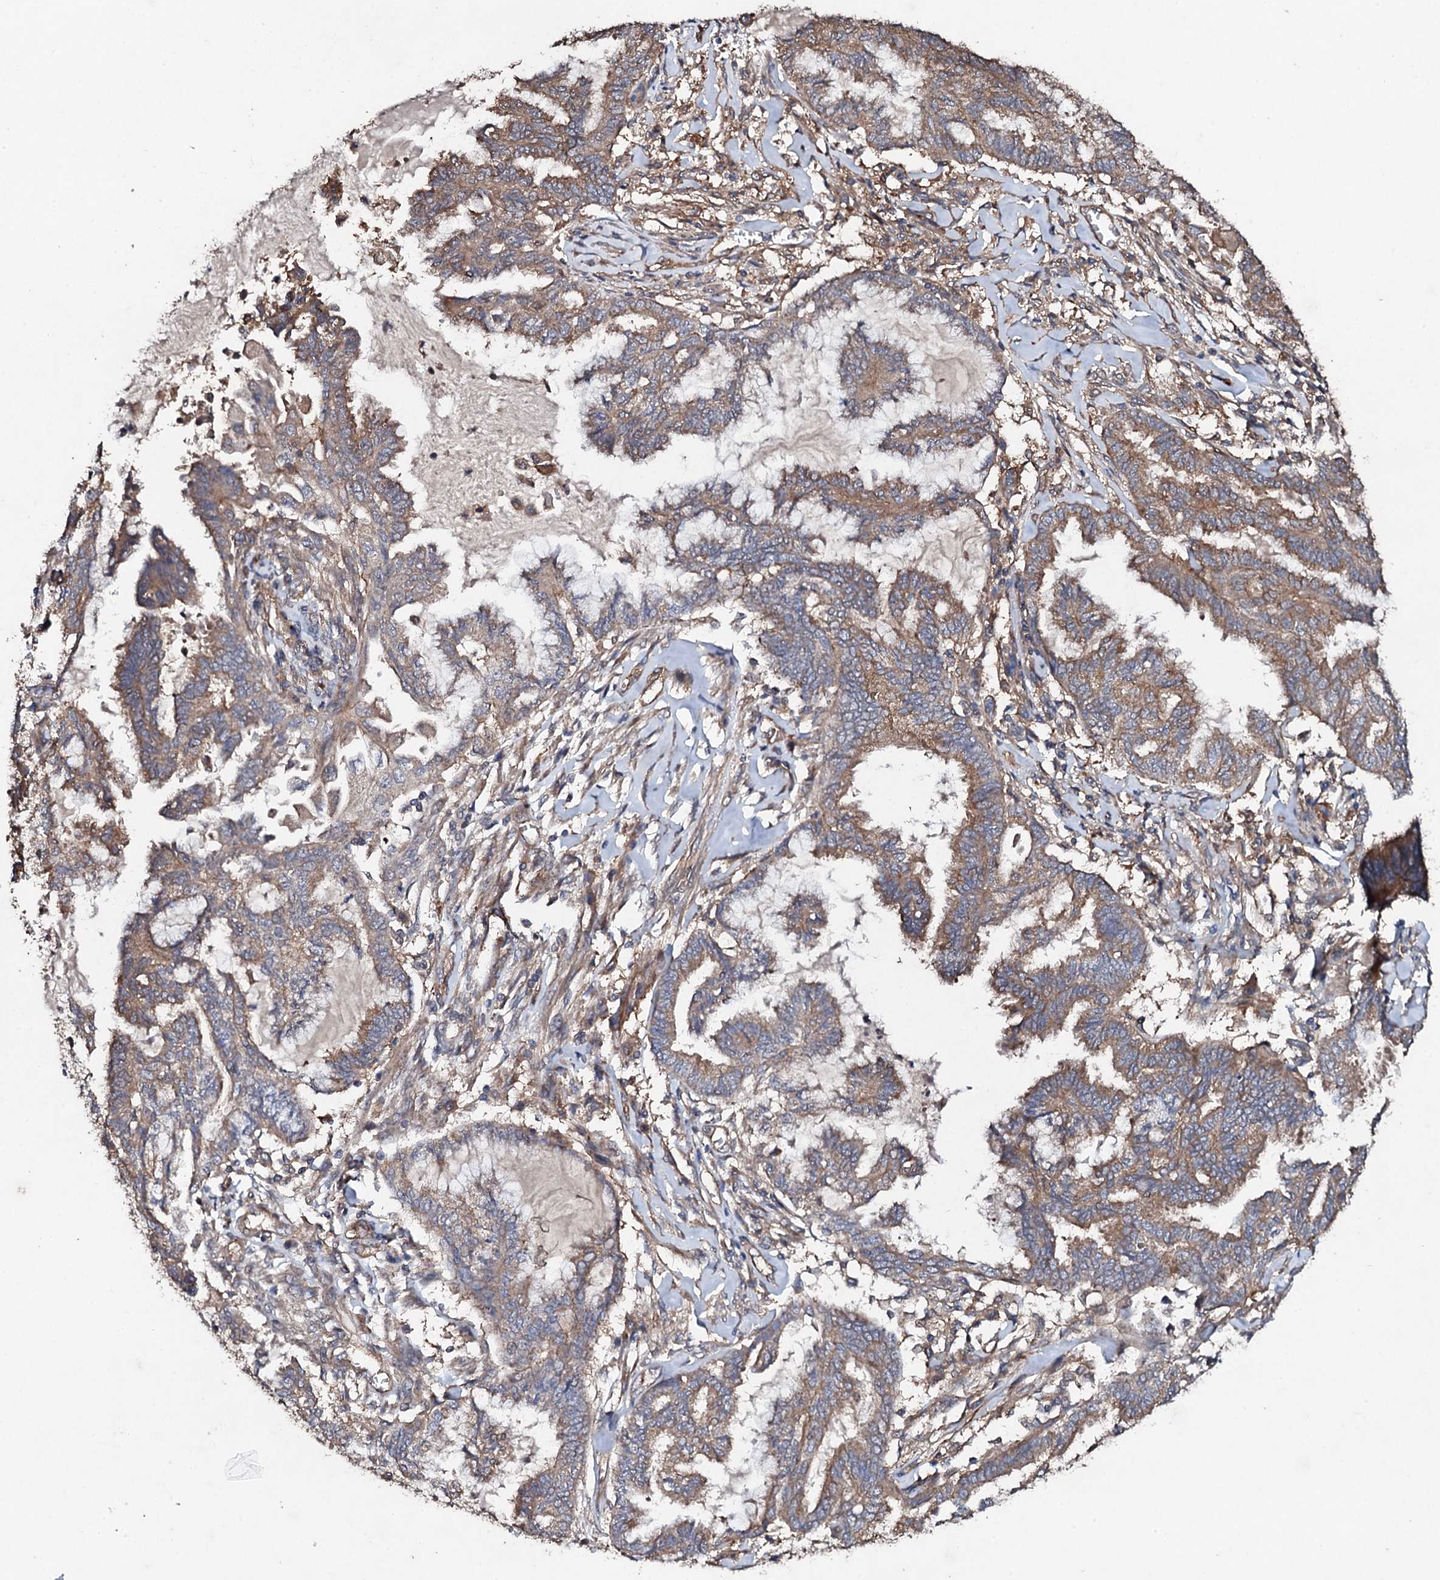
{"staining": {"intensity": "moderate", "quantity": ">75%", "location": "cytoplasmic/membranous"}, "tissue": "endometrial cancer", "cell_type": "Tumor cells", "image_type": "cancer", "snomed": [{"axis": "morphology", "description": "Adenocarcinoma, NOS"}, {"axis": "topography", "description": "Endometrium"}], "caption": "Endometrial adenocarcinoma tissue displays moderate cytoplasmic/membranous expression in about >75% of tumor cells, visualized by immunohistochemistry. (Brightfield microscopy of DAB IHC at high magnification).", "gene": "MOCOS", "patient": {"sex": "female", "age": 86}}